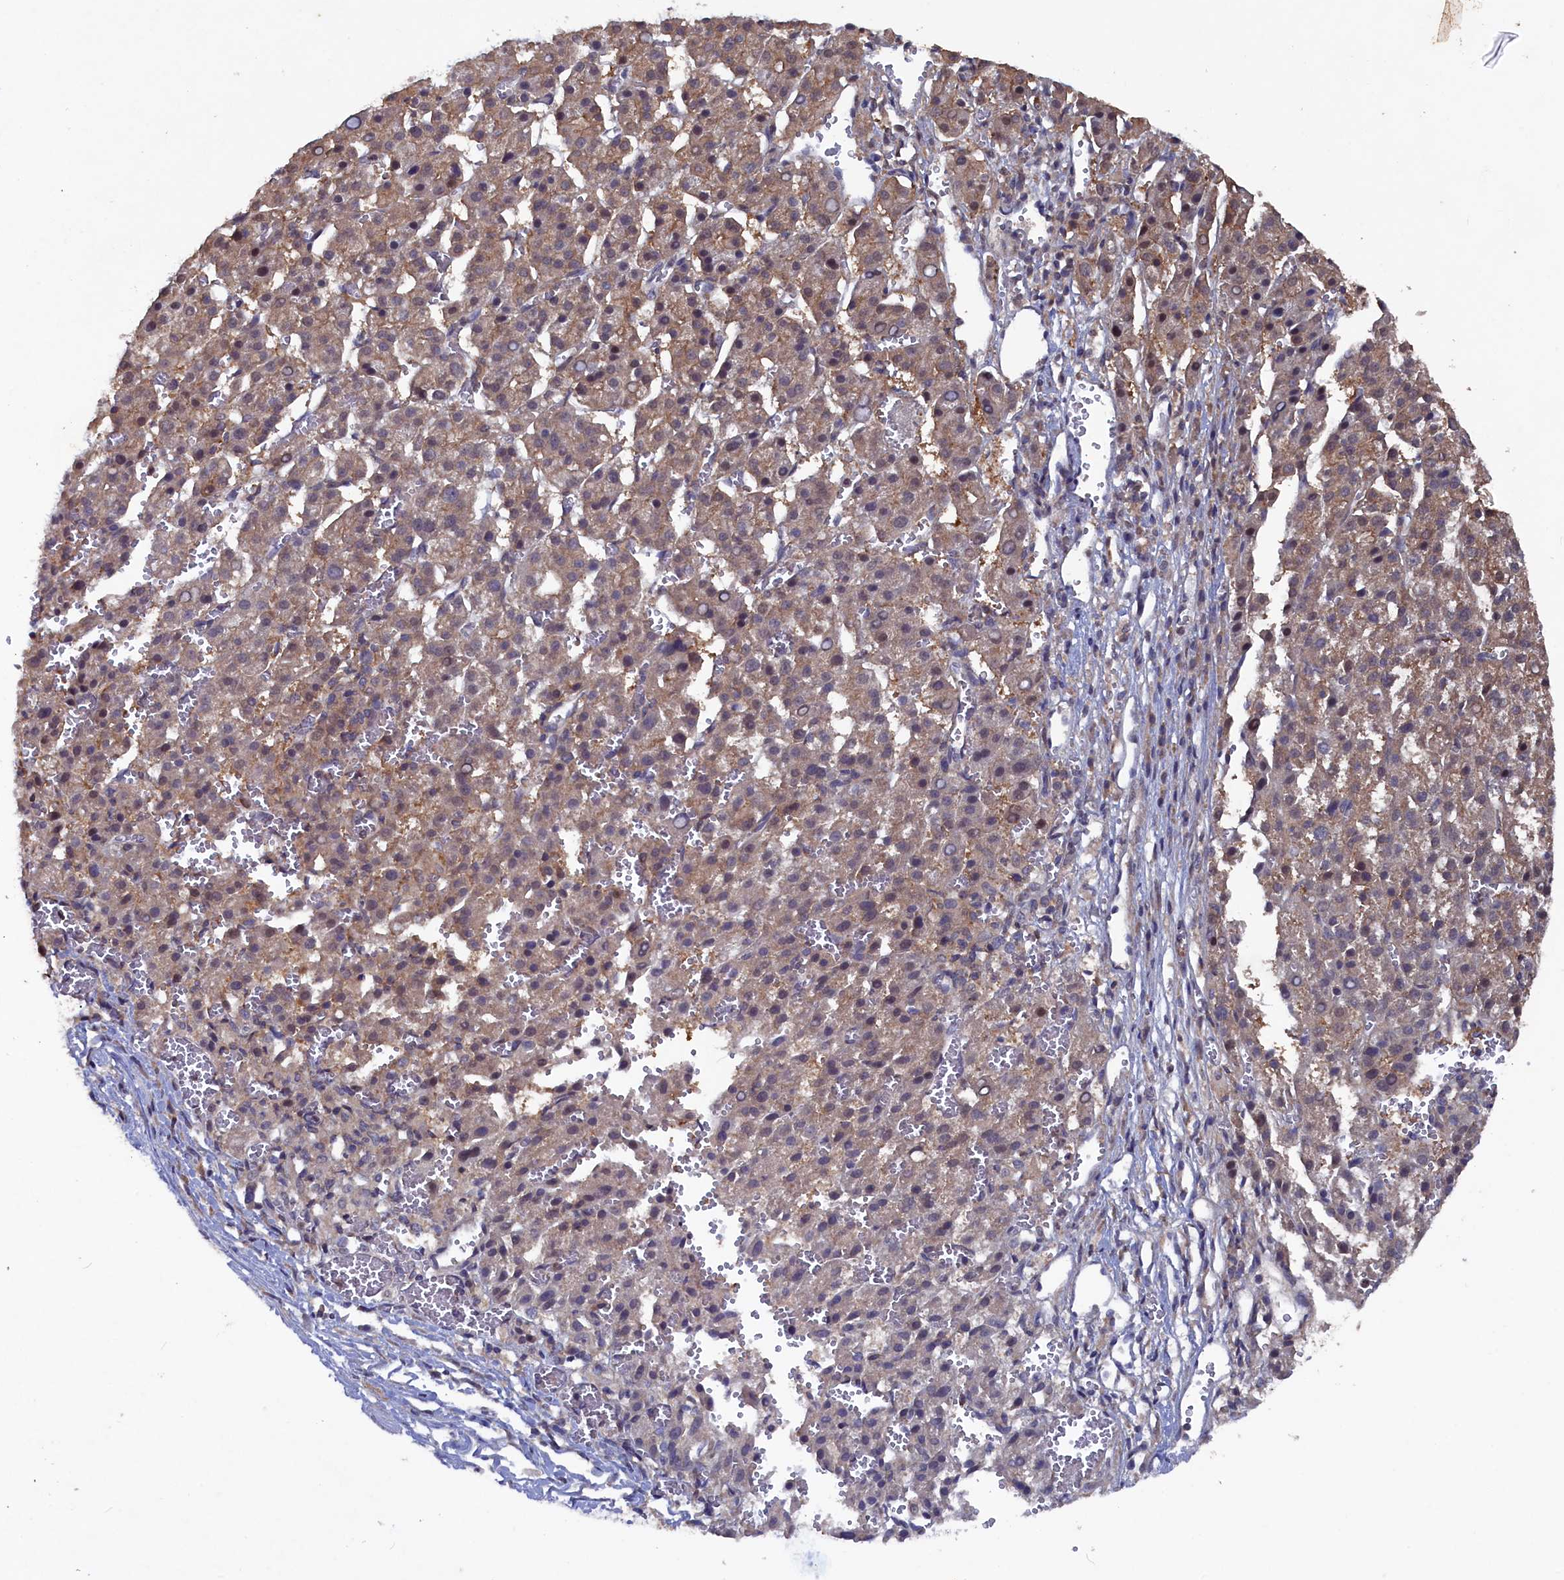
{"staining": {"intensity": "weak", "quantity": ">75%", "location": "cytoplasmic/membranous"}, "tissue": "liver cancer", "cell_type": "Tumor cells", "image_type": "cancer", "snomed": [{"axis": "morphology", "description": "Carcinoma, Hepatocellular, NOS"}, {"axis": "topography", "description": "Liver"}], "caption": "IHC photomicrograph of neoplastic tissue: liver cancer stained using immunohistochemistry (IHC) demonstrates low levels of weak protein expression localized specifically in the cytoplasmic/membranous of tumor cells, appearing as a cytoplasmic/membranous brown color.", "gene": "TMC5", "patient": {"sex": "female", "age": 58}}